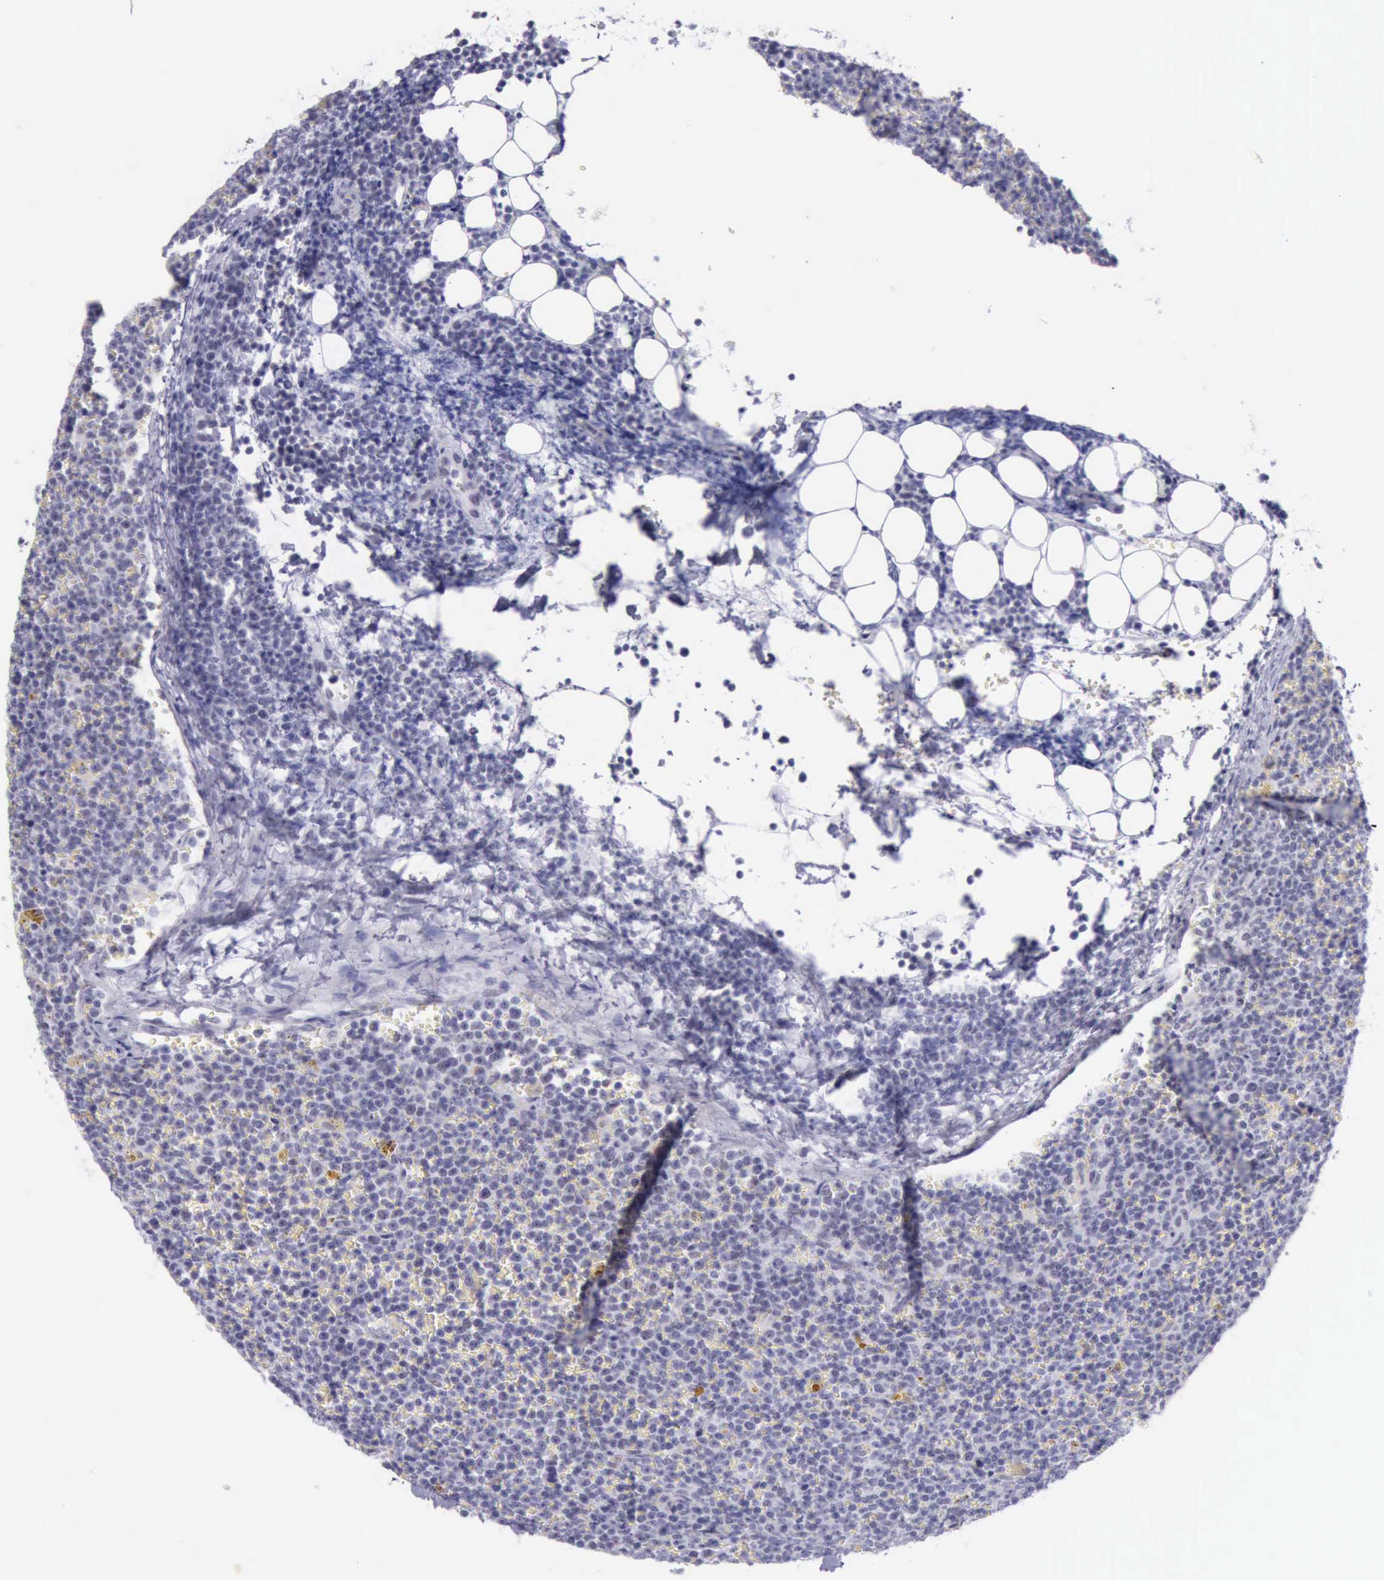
{"staining": {"intensity": "negative", "quantity": "none", "location": "none"}, "tissue": "lymphoma", "cell_type": "Tumor cells", "image_type": "cancer", "snomed": [{"axis": "morphology", "description": "Malignant lymphoma, non-Hodgkin's type, Low grade"}, {"axis": "topography", "description": "Lymph node"}], "caption": "Human malignant lymphoma, non-Hodgkin's type (low-grade) stained for a protein using immunohistochemistry demonstrates no expression in tumor cells.", "gene": "EP300", "patient": {"sex": "male", "age": 50}}